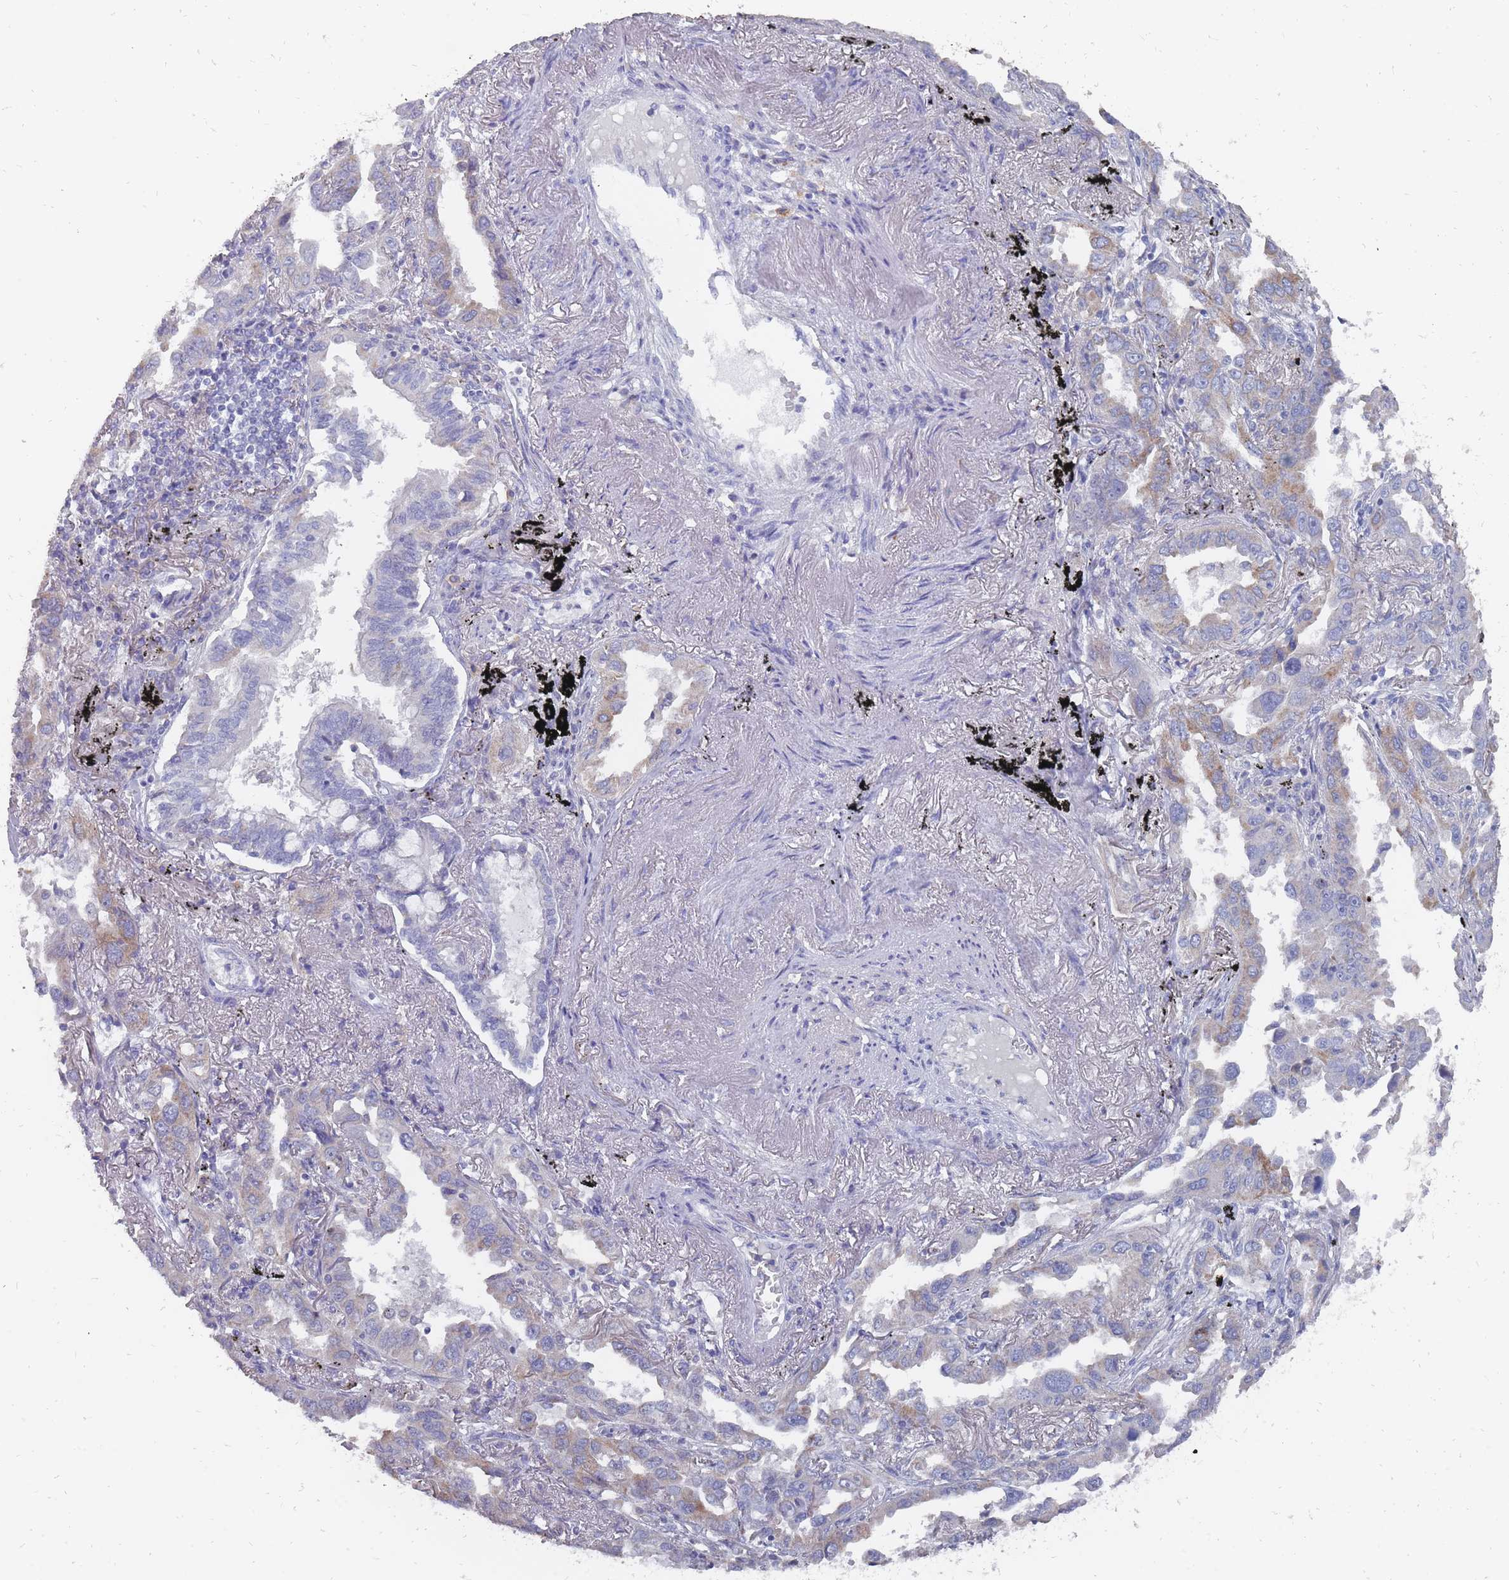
{"staining": {"intensity": "moderate", "quantity": "<25%", "location": "cytoplasmic/membranous"}, "tissue": "lung cancer", "cell_type": "Tumor cells", "image_type": "cancer", "snomed": [{"axis": "morphology", "description": "Adenocarcinoma, NOS"}, {"axis": "topography", "description": "Lung"}], "caption": "The histopathology image displays staining of lung cancer, revealing moderate cytoplasmic/membranous protein positivity (brown color) within tumor cells.", "gene": "OTULINL", "patient": {"sex": "male", "age": 67}}